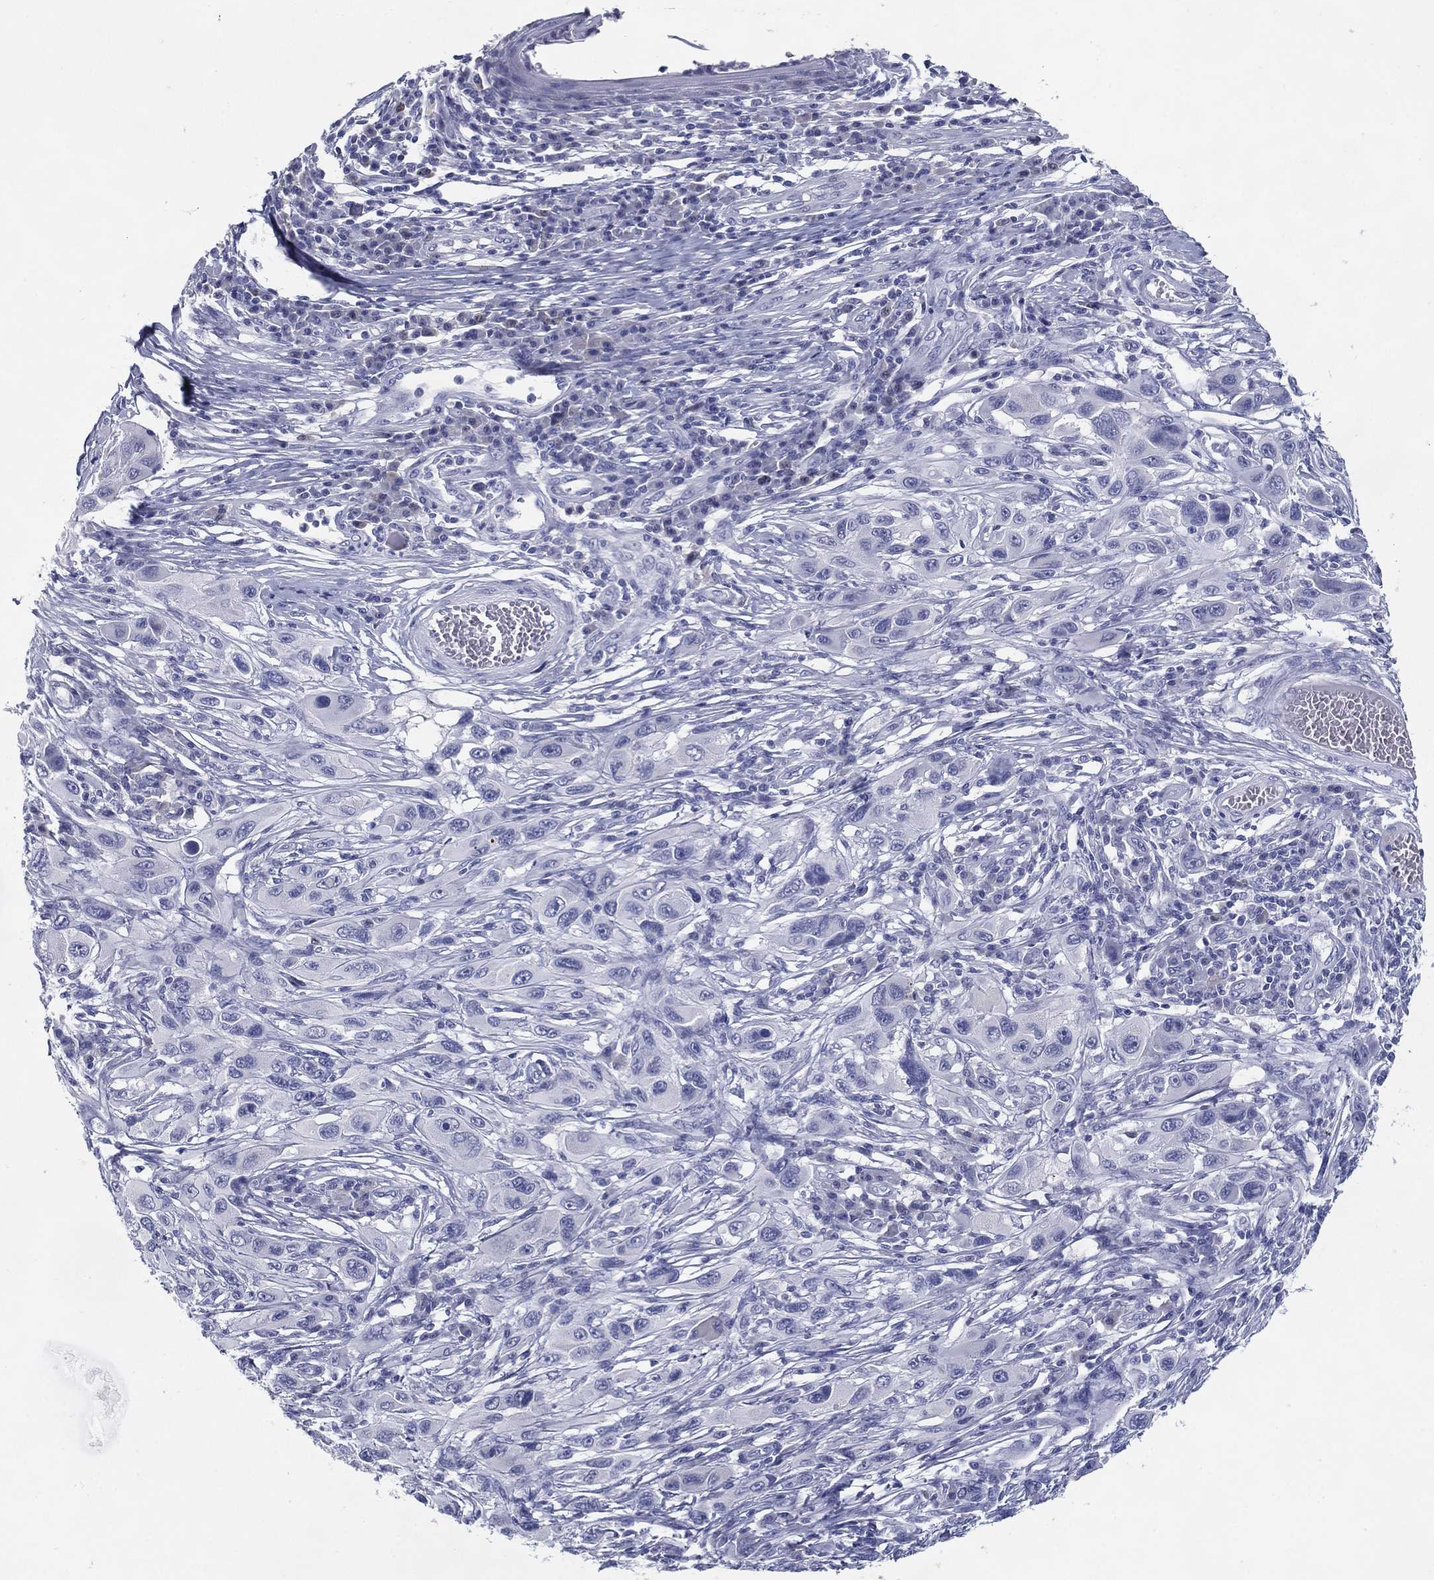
{"staining": {"intensity": "negative", "quantity": "none", "location": "none"}, "tissue": "melanoma", "cell_type": "Tumor cells", "image_type": "cancer", "snomed": [{"axis": "morphology", "description": "Malignant melanoma, NOS"}, {"axis": "topography", "description": "Skin"}], "caption": "Tumor cells show no significant protein positivity in melanoma.", "gene": "KIF2C", "patient": {"sex": "male", "age": 53}}